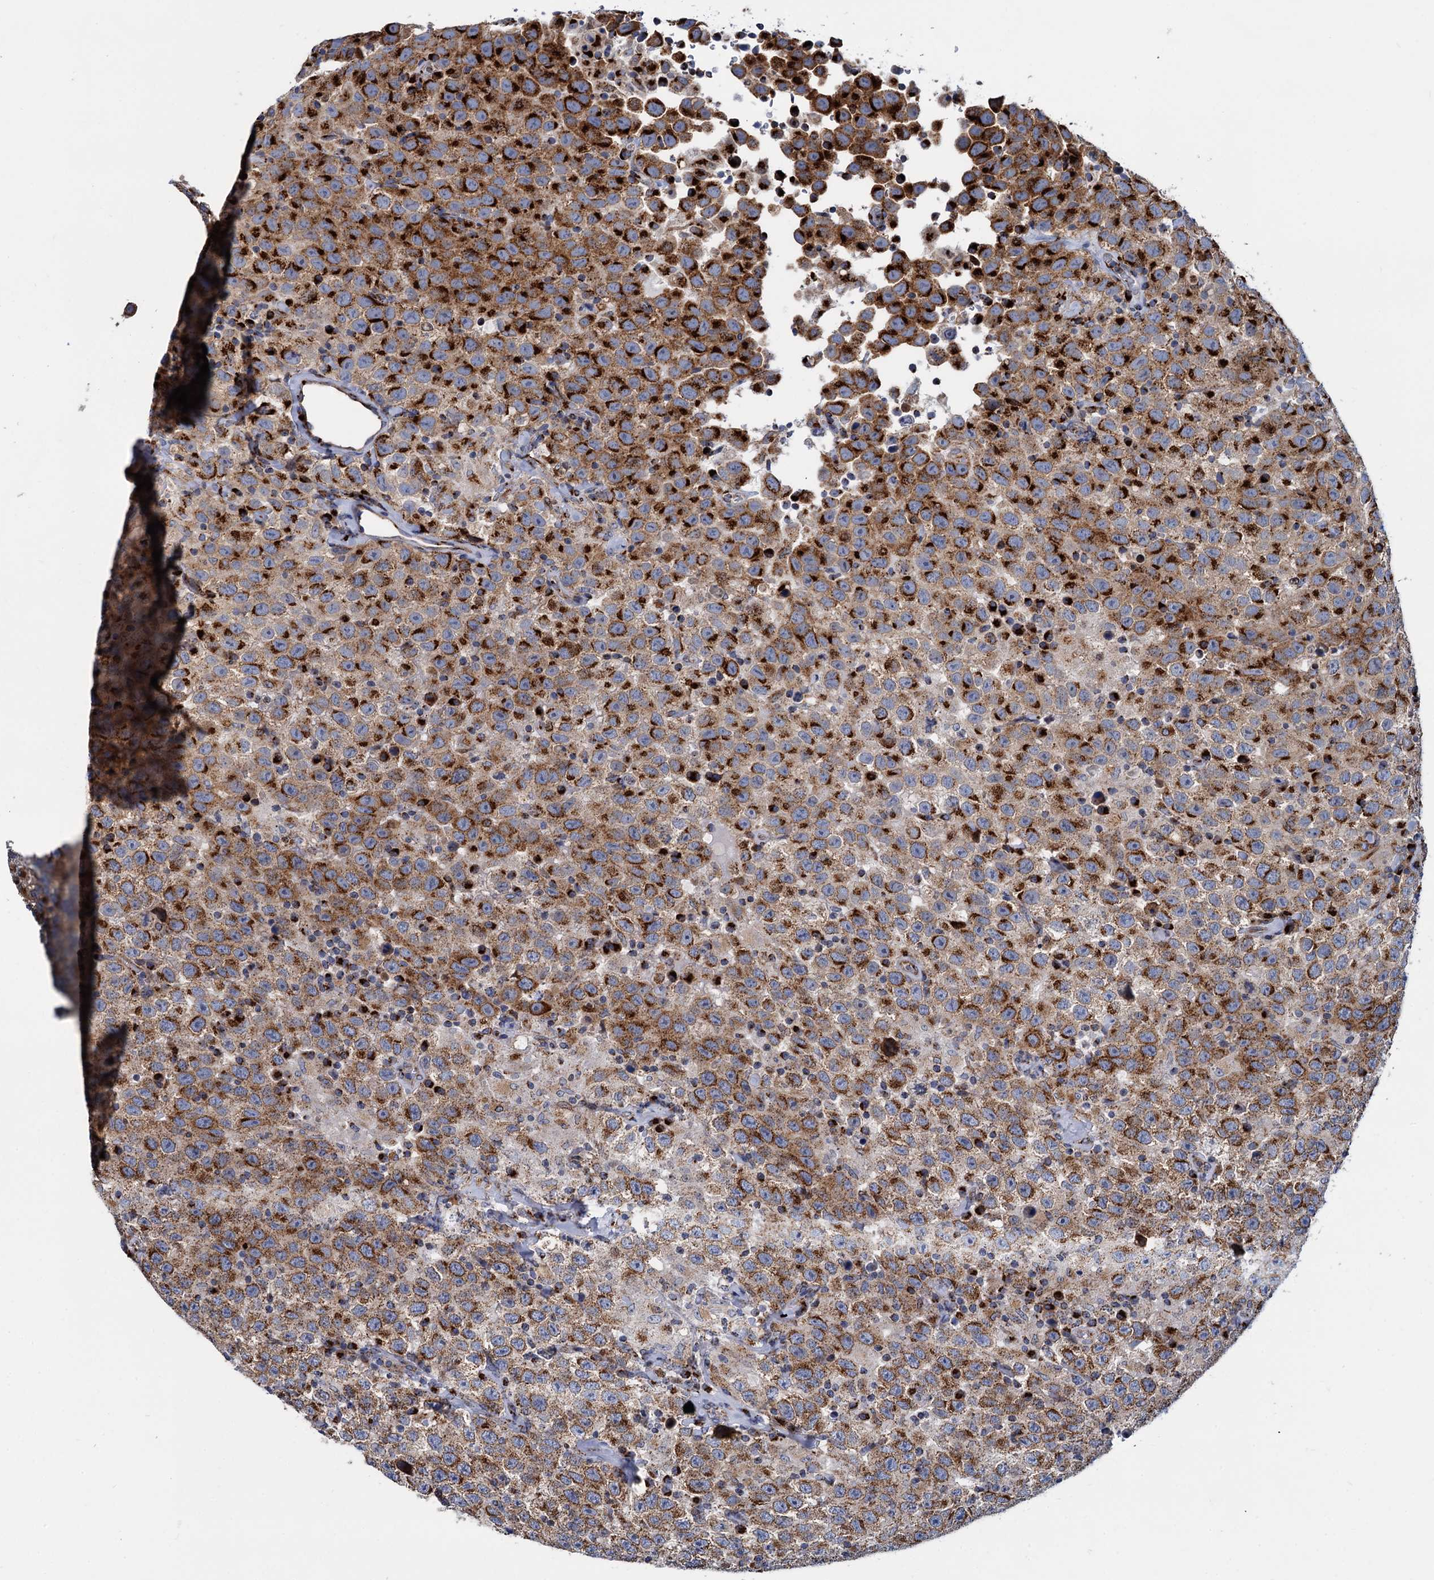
{"staining": {"intensity": "strong", "quantity": ">75%", "location": "cytoplasmic/membranous"}, "tissue": "testis cancer", "cell_type": "Tumor cells", "image_type": "cancer", "snomed": [{"axis": "morphology", "description": "Seminoma, NOS"}, {"axis": "topography", "description": "Testis"}], "caption": "Strong cytoplasmic/membranous protein expression is appreciated in approximately >75% of tumor cells in testis seminoma. The staining was performed using DAB to visualize the protein expression in brown, while the nuclei were stained in blue with hematoxylin (Magnification: 20x).", "gene": "SUPT20H", "patient": {"sex": "male", "age": 41}}